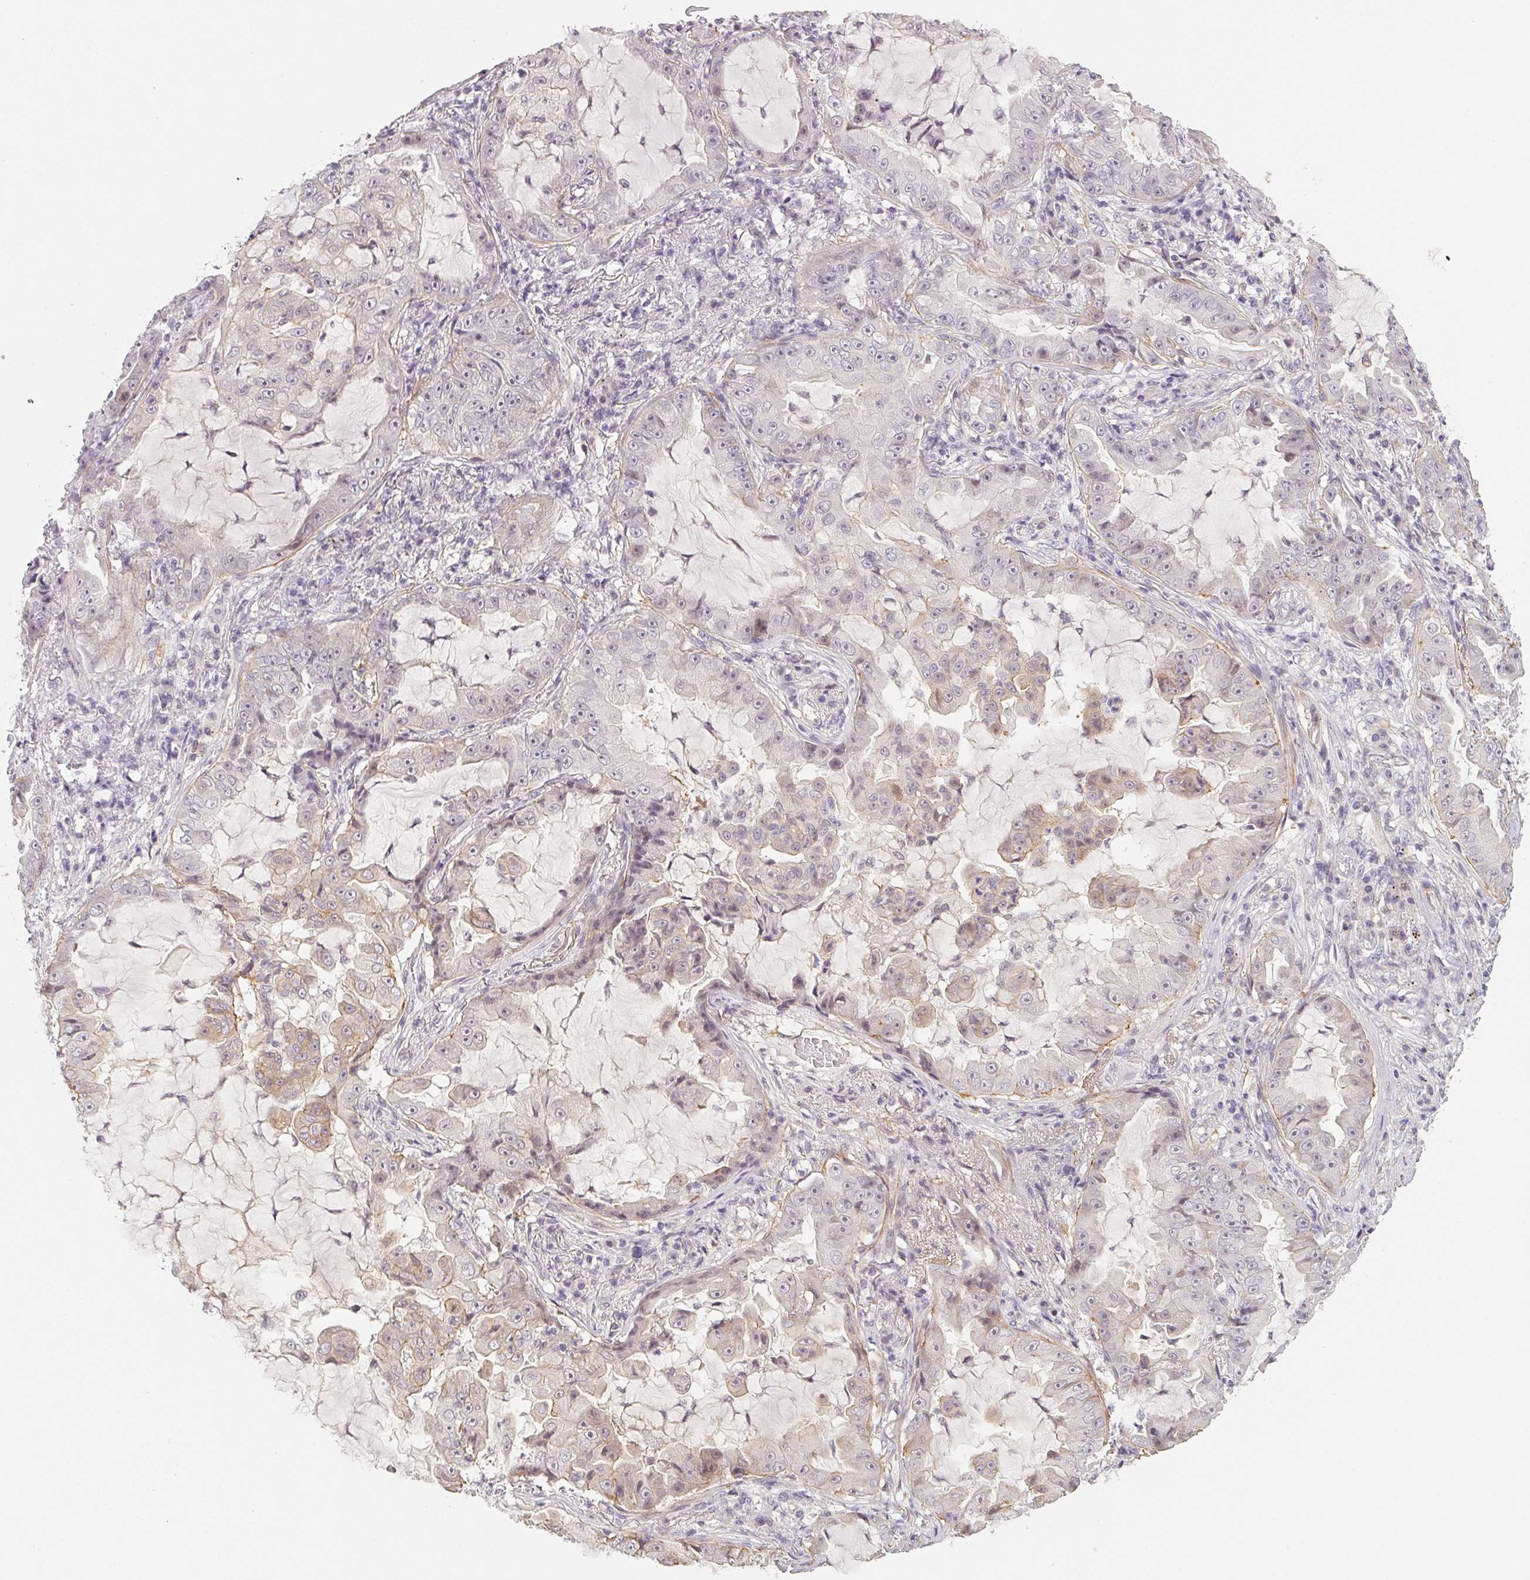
{"staining": {"intensity": "weak", "quantity": "25%-75%", "location": "cytoplasmic/membranous"}, "tissue": "lung cancer", "cell_type": "Tumor cells", "image_type": "cancer", "snomed": [{"axis": "morphology", "description": "Adenocarcinoma, NOS"}, {"axis": "topography", "description": "Lung"}], "caption": "Adenocarcinoma (lung) tissue demonstrates weak cytoplasmic/membranous expression in about 25%-75% of tumor cells", "gene": "LRRC23", "patient": {"sex": "female", "age": 52}}